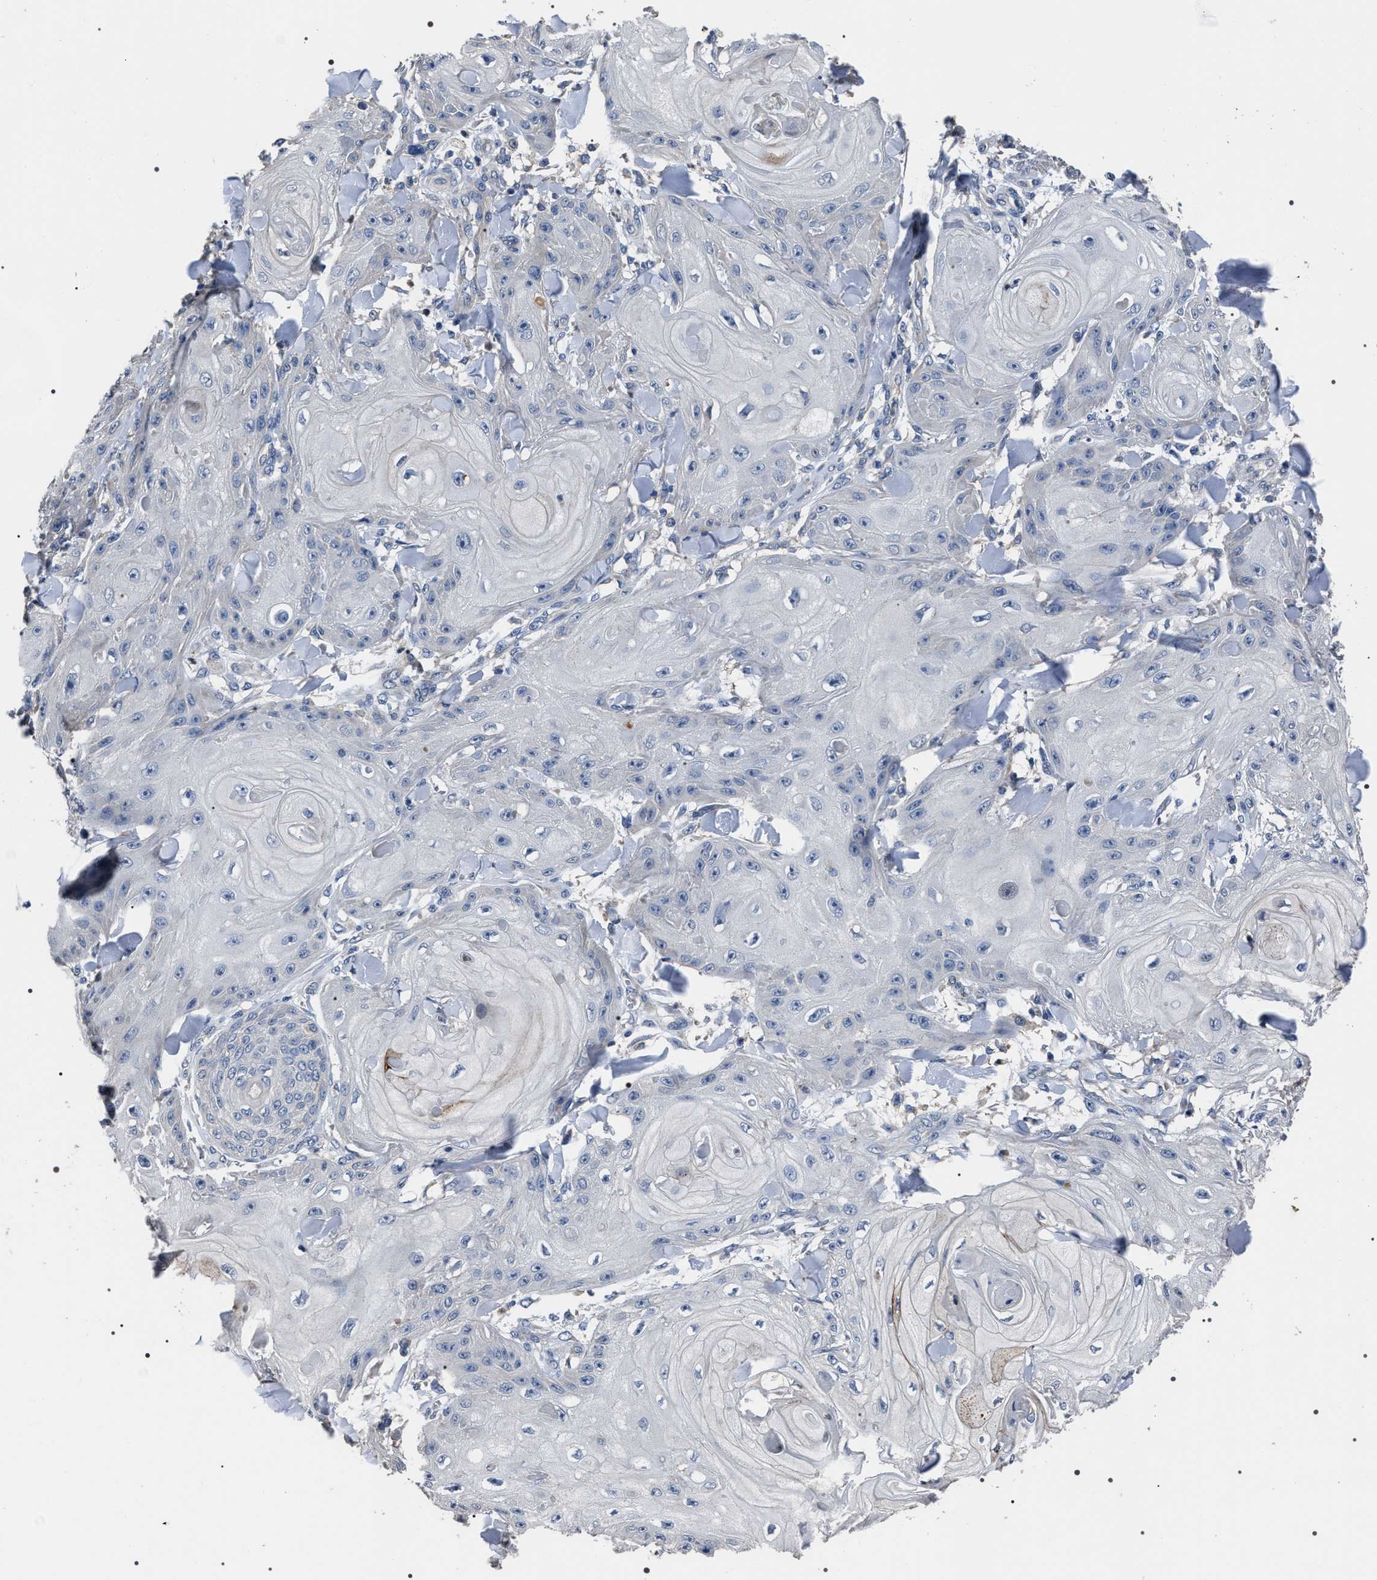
{"staining": {"intensity": "negative", "quantity": "none", "location": "none"}, "tissue": "skin cancer", "cell_type": "Tumor cells", "image_type": "cancer", "snomed": [{"axis": "morphology", "description": "Squamous cell carcinoma, NOS"}, {"axis": "topography", "description": "Skin"}], "caption": "Skin cancer stained for a protein using immunohistochemistry (IHC) shows no positivity tumor cells.", "gene": "TRIM54", "patient": {"sex": "male", "age": 74}}